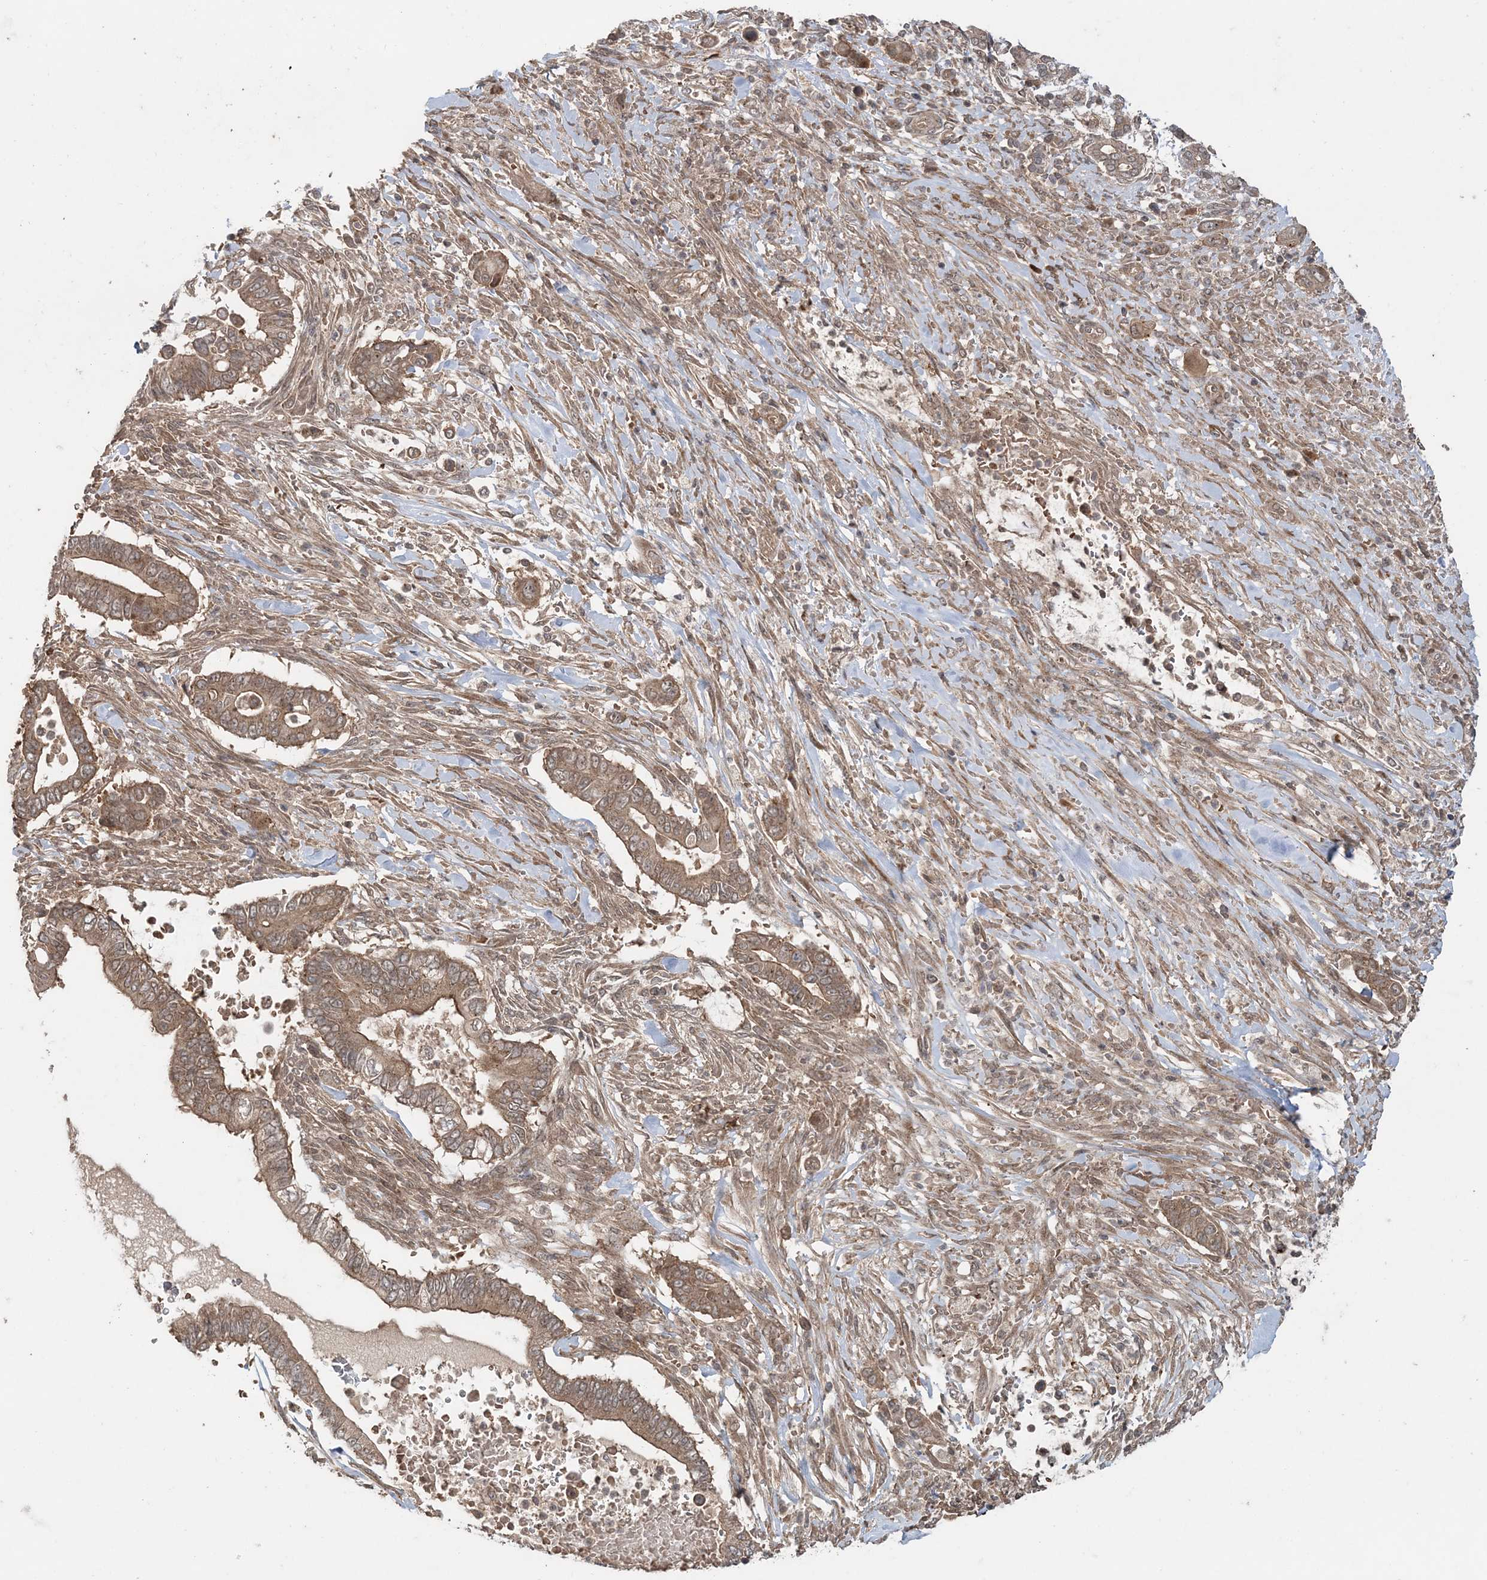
{"staining": {"intensity": "moderate", "quantity": ">75%", "location": "cytoplasmic/membranous"}, "tissue": "pancreatic cancer", "cell_type": "Tumor cells", "image_type": "cancer", "snomed": [{"axis": "morphology", "description": "Adenocarcinoma, NOS"}, {"axis": "topography", "description": "Pancreas"}], "caption": "Pancreatic cancer stained for a protein (brown) shows moderate cytoplasmic/membranous positive positivity in approximately >75% of tumor cells.", "gene": "UBTD2", "patient": {"sex": "male", "age": 68}}